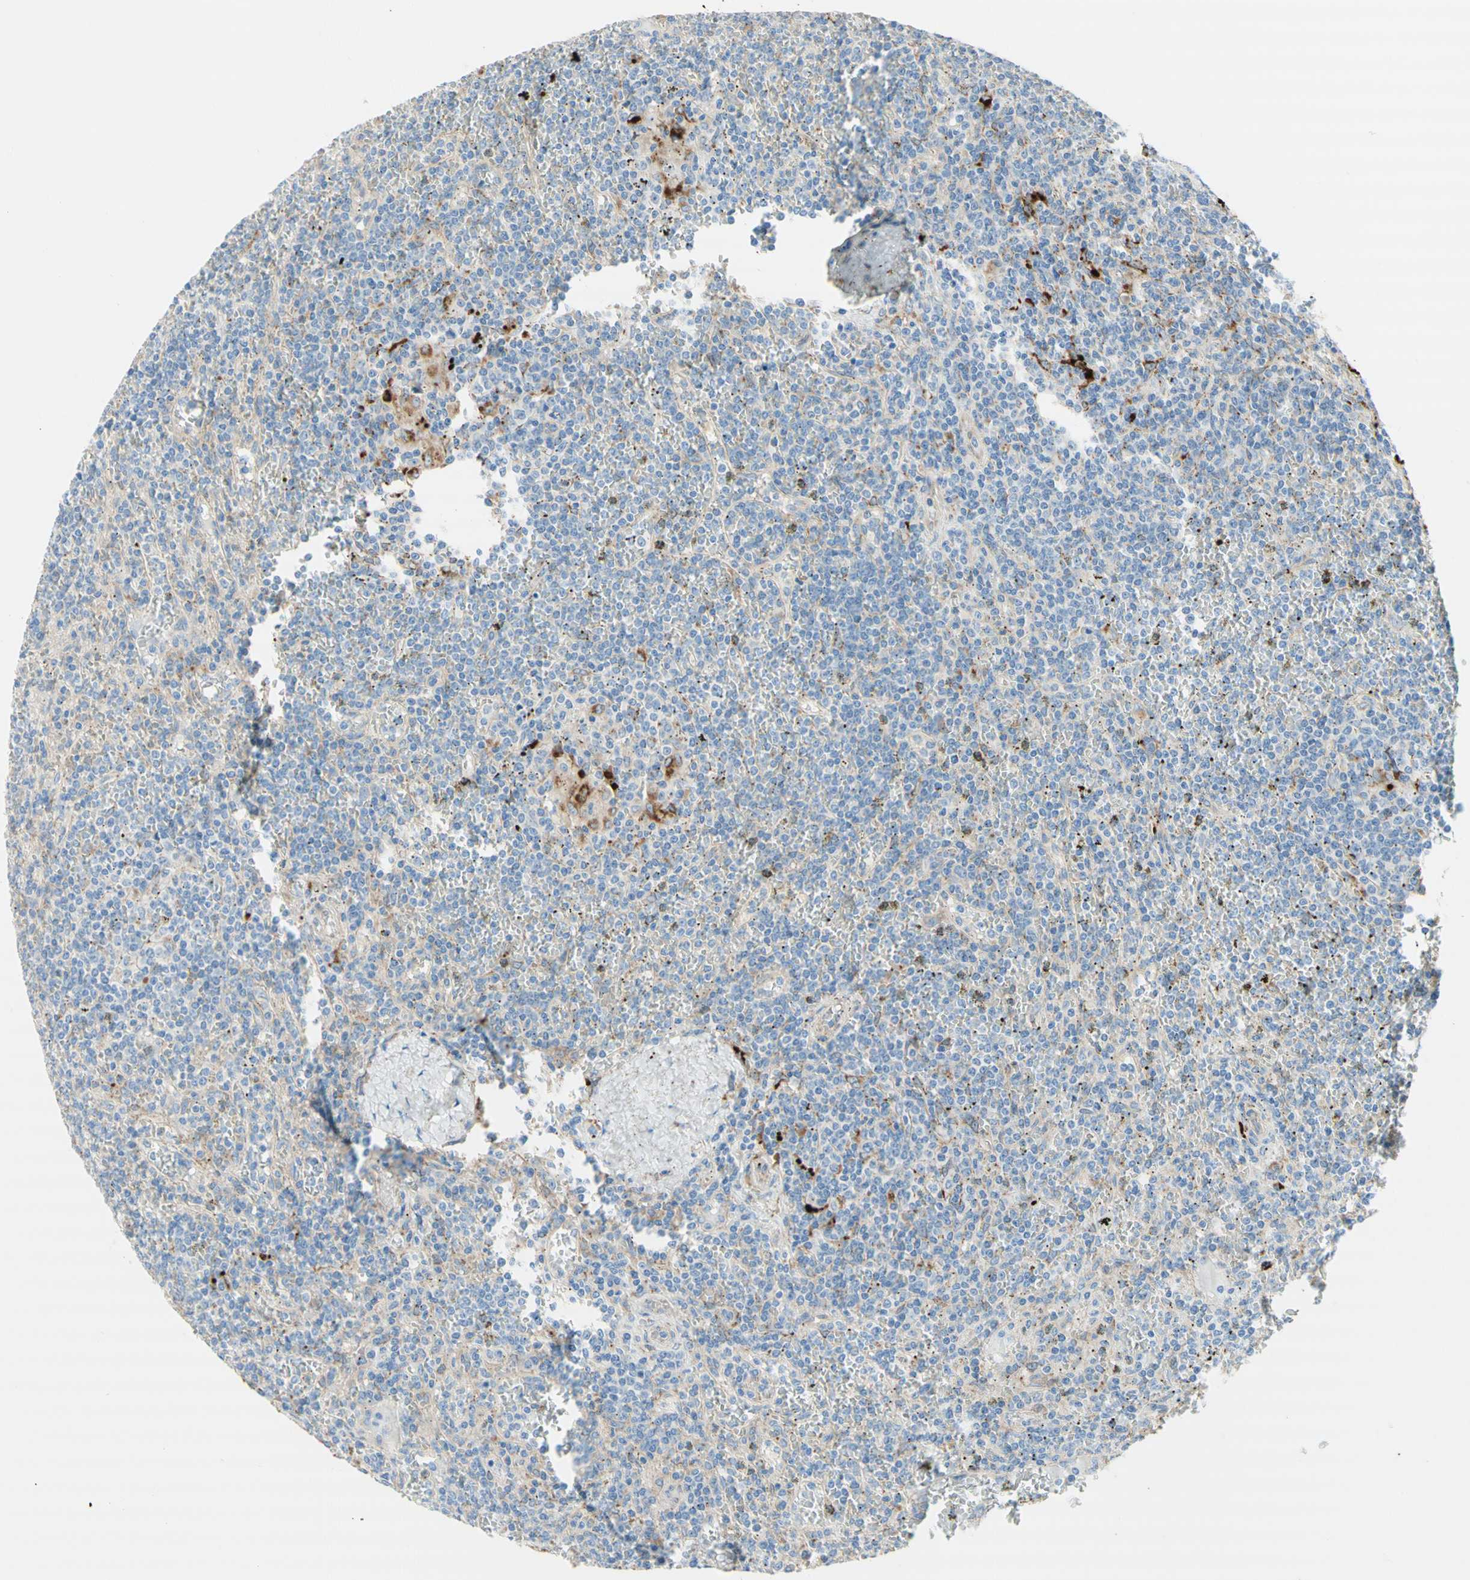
{"staining": {"intensity": "negative", "quantity": "none", "location": "none"}, "tissue": "lymphoma", "cell_type": "Tumor cells", "image_type": "cancer", "snomed": [{"axis": "morphology", "description": "Malignant lymphoma, non-Hodgkin's type, Low grade"}, {"axis": "topography", "description": "Spleen"}], "caption": "Tumor cells show no significant protein staining in lymphoma. (Immunohistochemistry, brightfield microscopy, high magnification).", "gene": "URB2", "patient": {"sex": "female", "age": 19}}